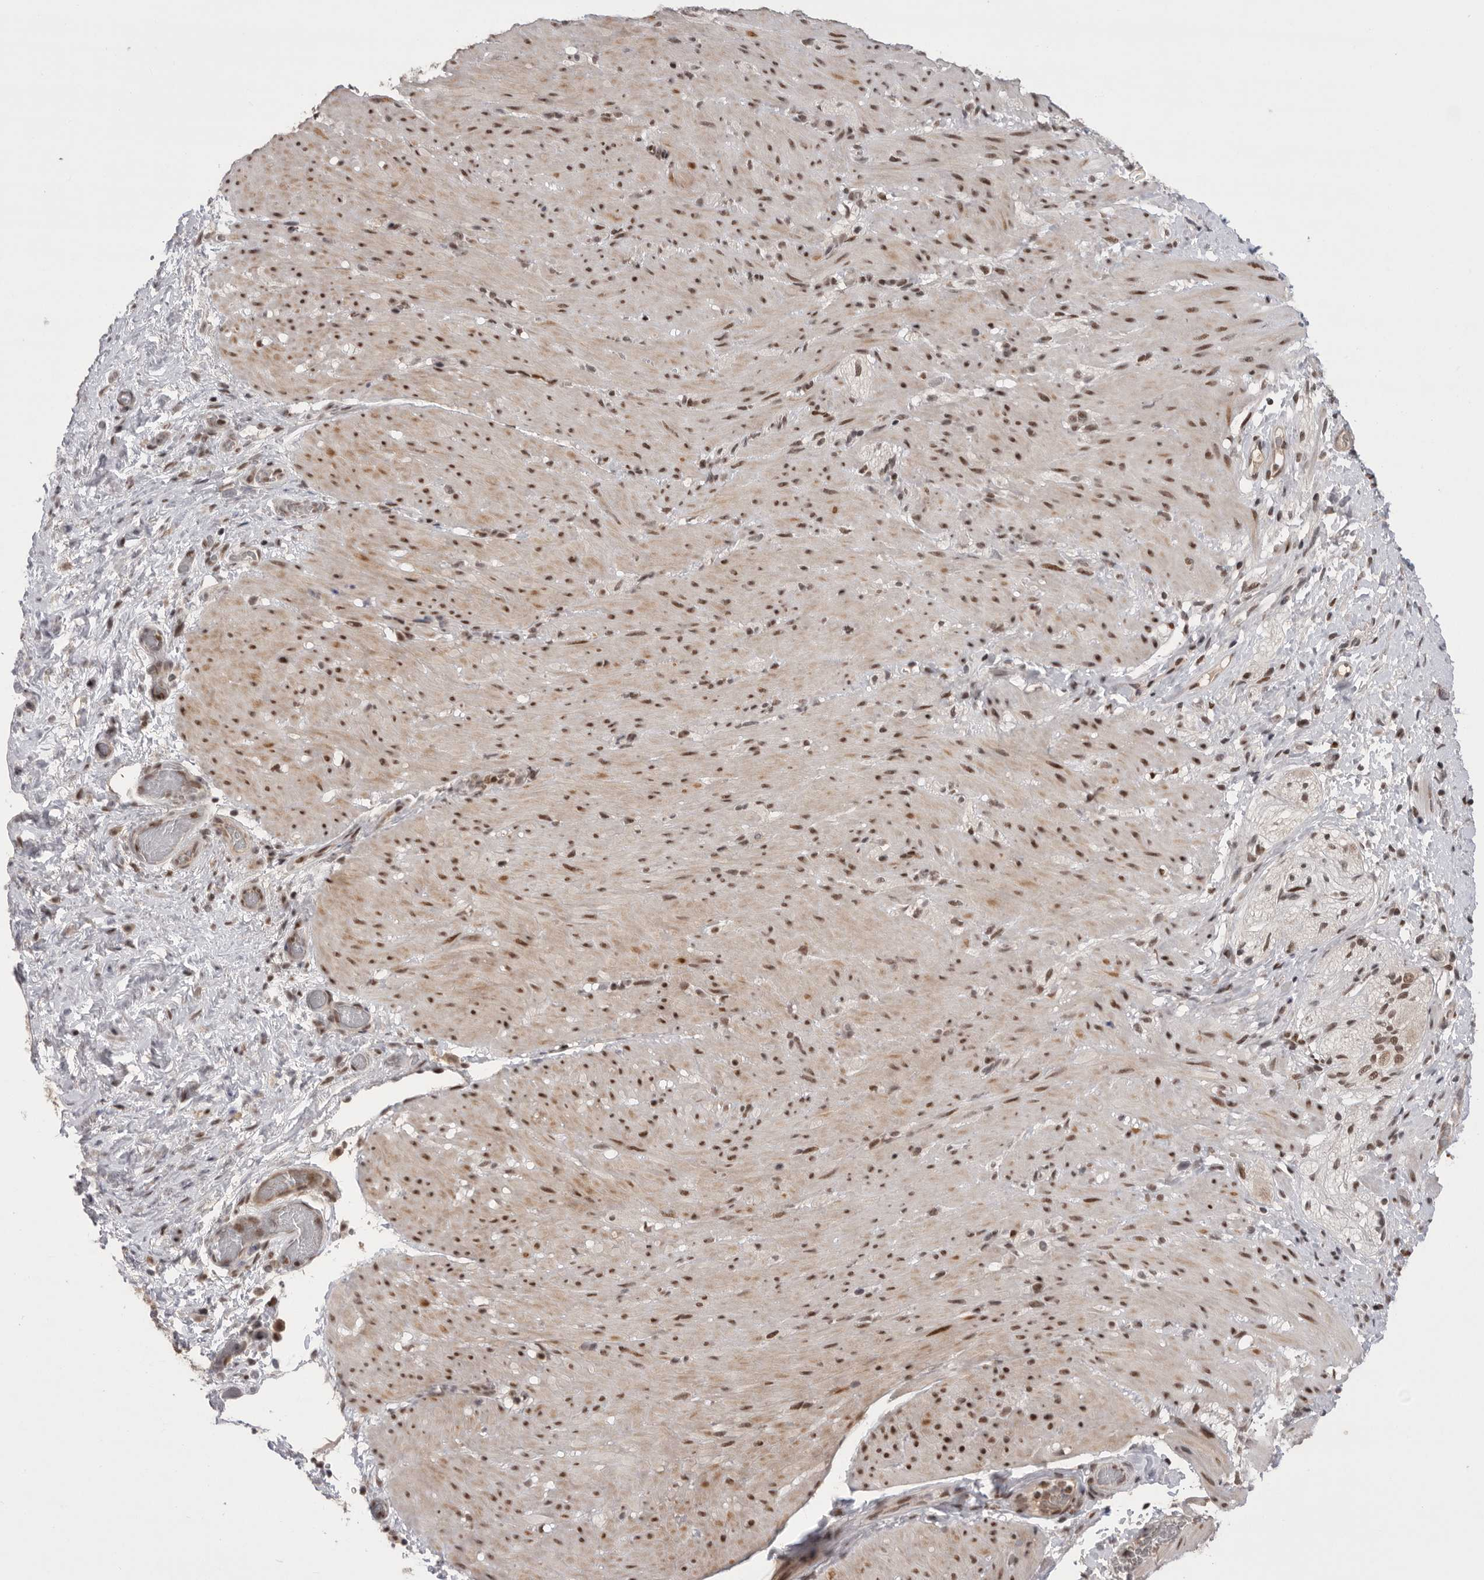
{"staining": {"intensity": "moderate", "quantity": "25%-75%", "location": "cytoplasmic/membranous,nuclear"}, "tissue": "smooth muscle", "cell_type": "Smooth muscle cells", "image_type": "normal", "snomed": [{"axis": "morphology", "description": "Normal tissue, NOS"}, {"axis": "topography", "description": "Smooth muscle"}, {"axis": "topography", "description": "Small intestine"}], "caption": "A brown stain shows moderate cytoplasmic/membranous,nuclear expression of a protein in smooth muscle cells of benign smooth muscle. The staining was performed using DAB, with brown indicating positive protein expression. Nuclei are stained blue with hematoxylin.", "gene": "POU5F1", "patient": {"sex": "female", "age": 84}}